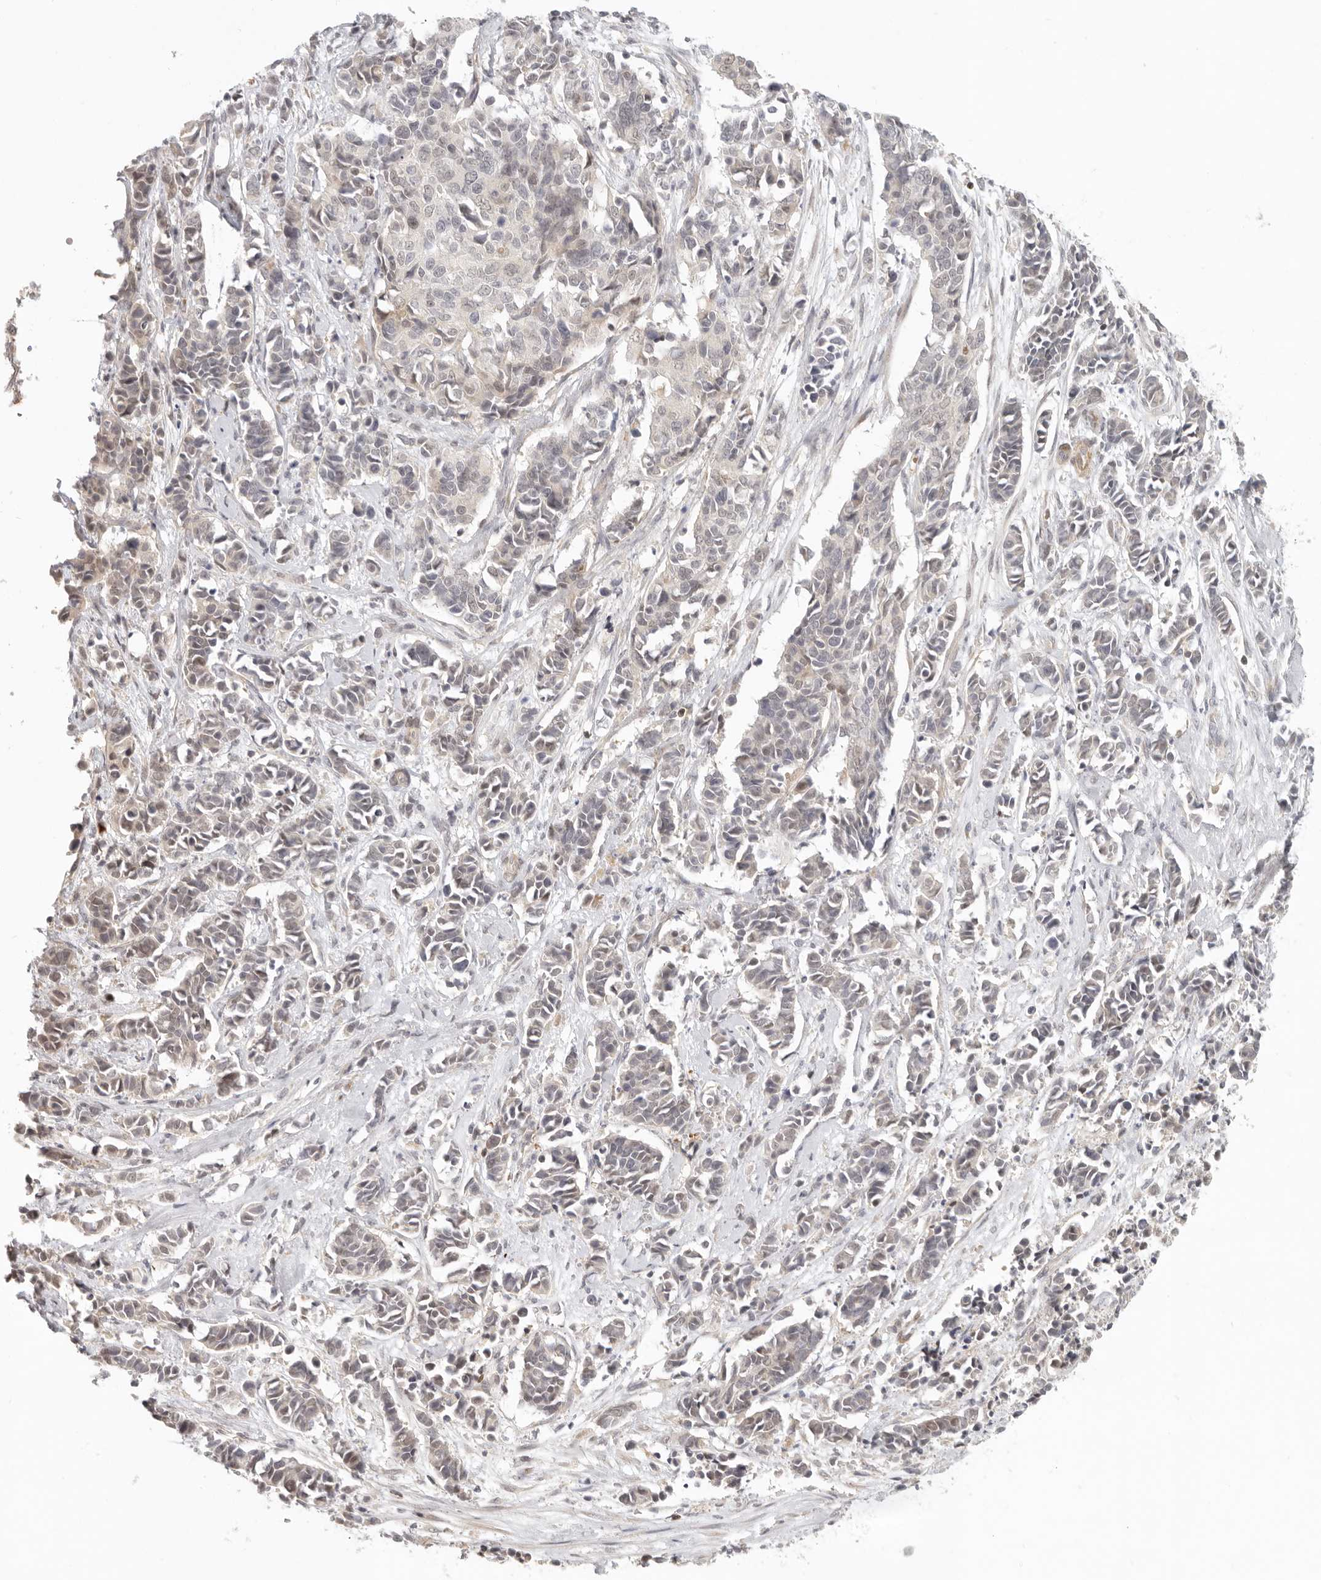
{"staining": {"intensity": "negative", "quantity": "none", "location": "none"}, "tissue": "cervical cancer", "cell_type": "Tumor cells", "image_type": "cancer", "snomed": [{"axis": "morphology", "description": "Normal tissue, NOS"}, {"axis": "morphology", "description": "Squamous cell carcinoma, NOS"}, {"axis": "topography", "description": "Cervix"}], "caption": "Immunohistochemistry photomicrograph of human squamous cell carcinoma (cervical) stained for a protein (brown), which displays no positivity in tumor cells.", "gene": "AHDC1", "patient": {"sex": "female", "age": 35}}